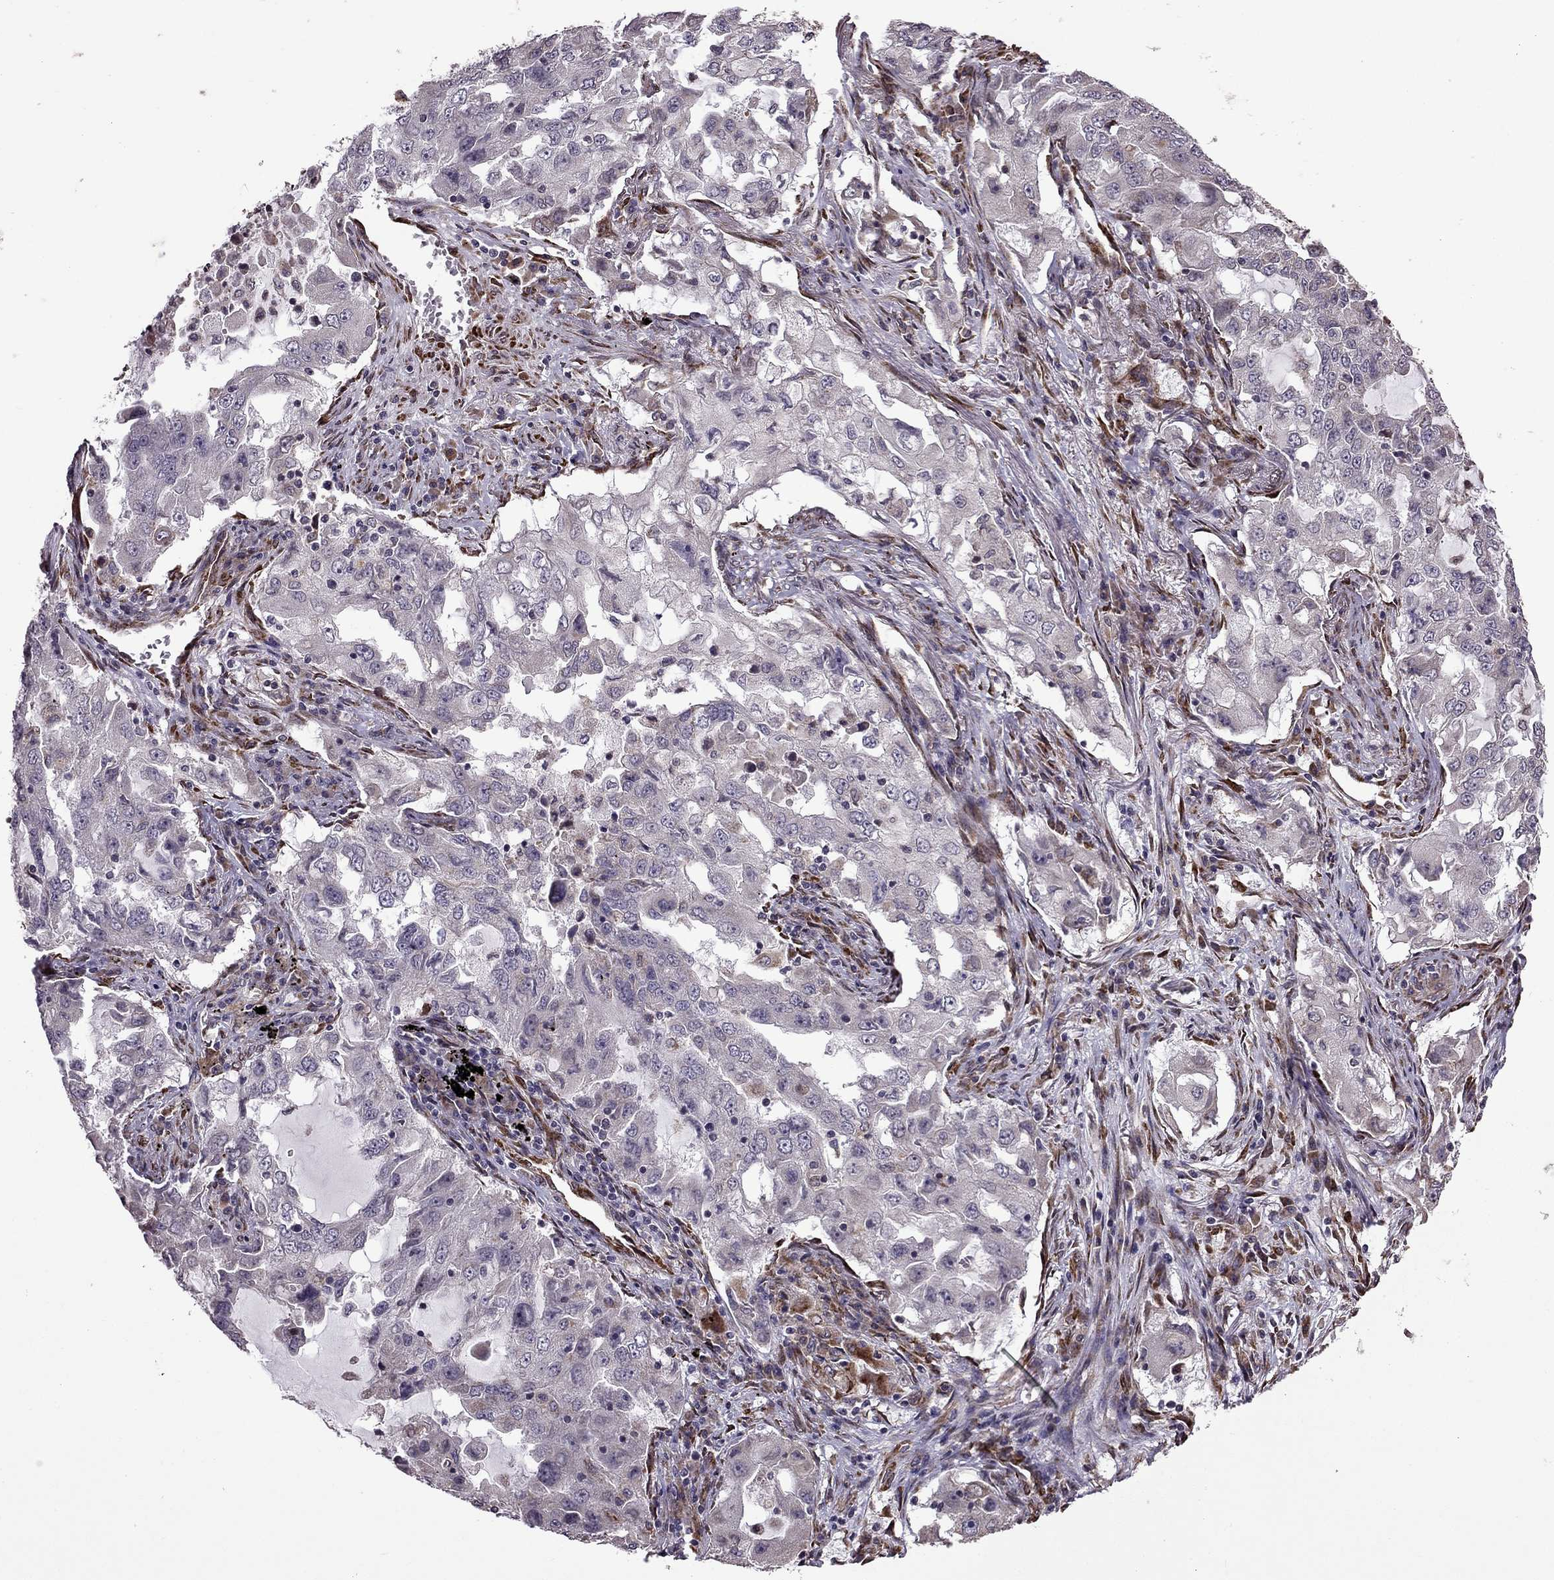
{"staining": {"intensity": "negative", "quantity": "none", "location": "none"}, "tissue": "lung cancer", "cell_type": "Tumor cells", "image_type": "cancer", "snomed": [{"axis": "morphology", "description": "Adenocarcinoma, NOS"}, {"axis": "topography", "description": "Lung"}], "caption": "Immunohistochemical staining of lung cancer reveals no significant staining in tumor cells.", "gene": "IKBIP", "patient": {"sex": "female", "age": 61}}